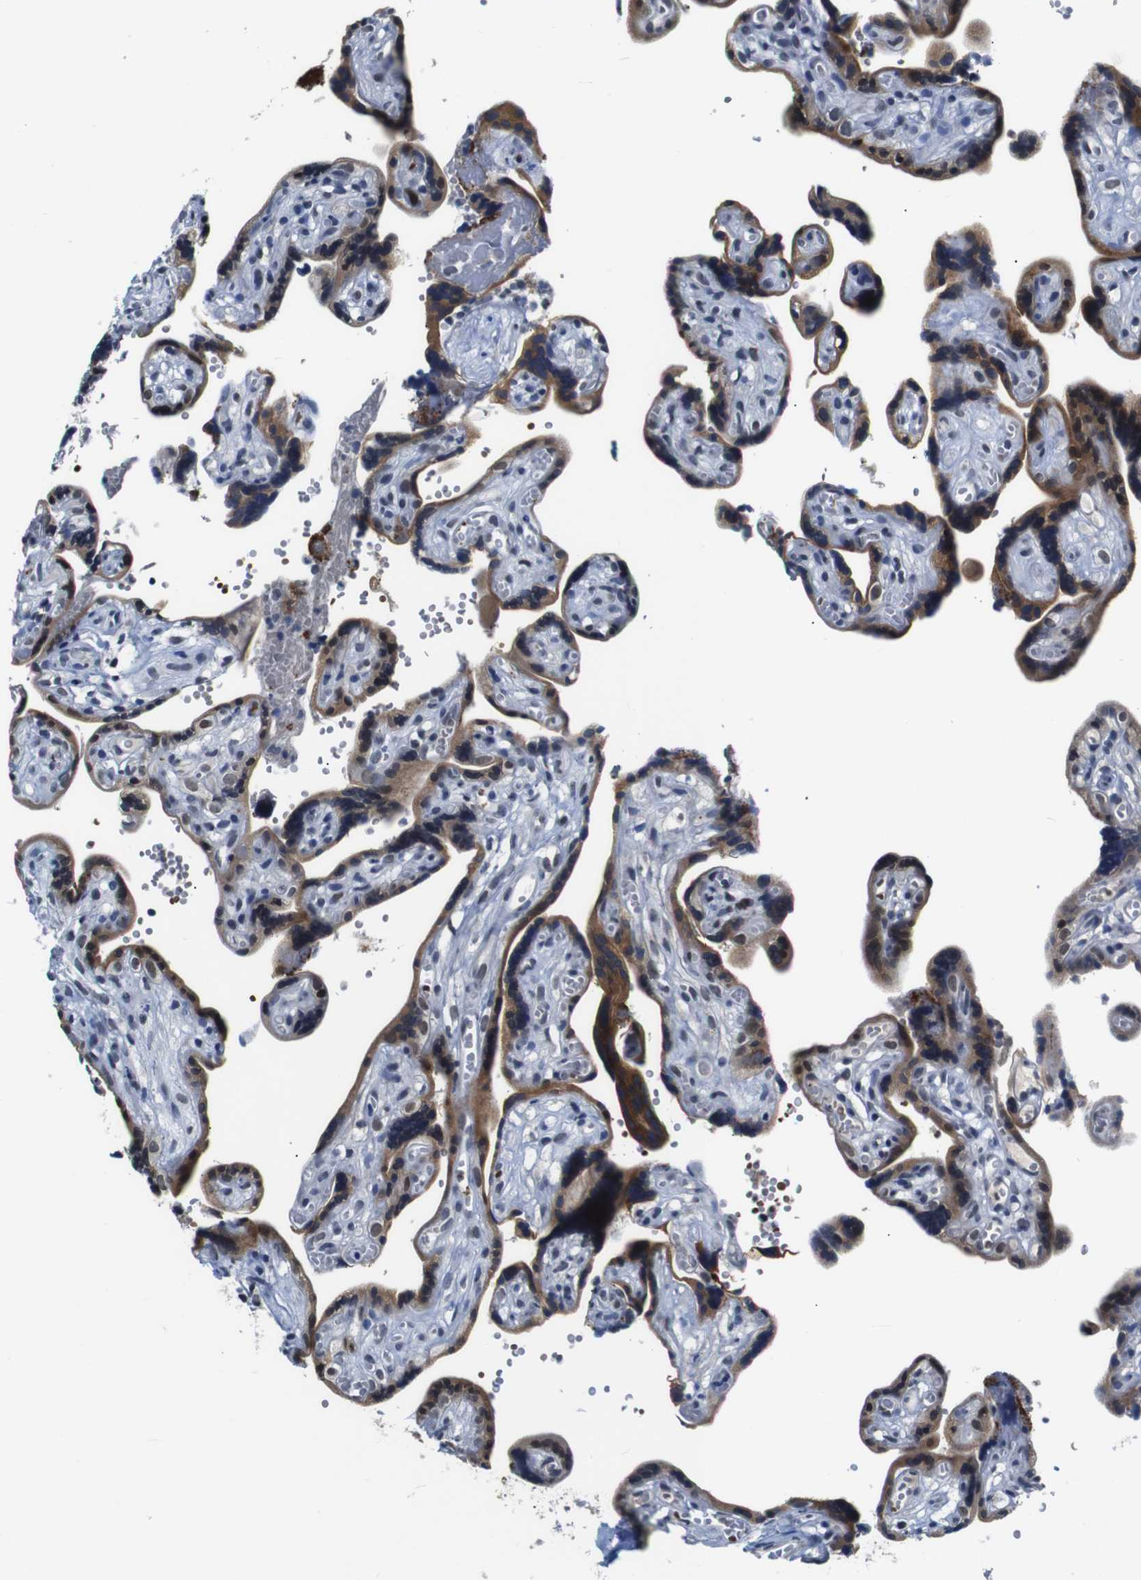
{"staining": {"intensity": "weak", "quantity": "25%-75%", "location": "nuclear"}, "tissue": "placenta", "cell_type": "Decidual cells", "image_type": "normal", "snomed": [{"axis": "morphology", "description": "Normal tissue, NOS"}, {"axis": "topography", "description": "Placenta"}], "caption": "Normal placenta was stained to show a protein in brown. There is low levels of weak nuclear staining in about 25%-75% of decidual cells. The protein of interest is stained brown, and the nuclei are stained in blue (DAB IHC with brightfield microscopy, high magnification).", "gene": "ILDR2", "patient": {"sex": "female", "age": 30}}